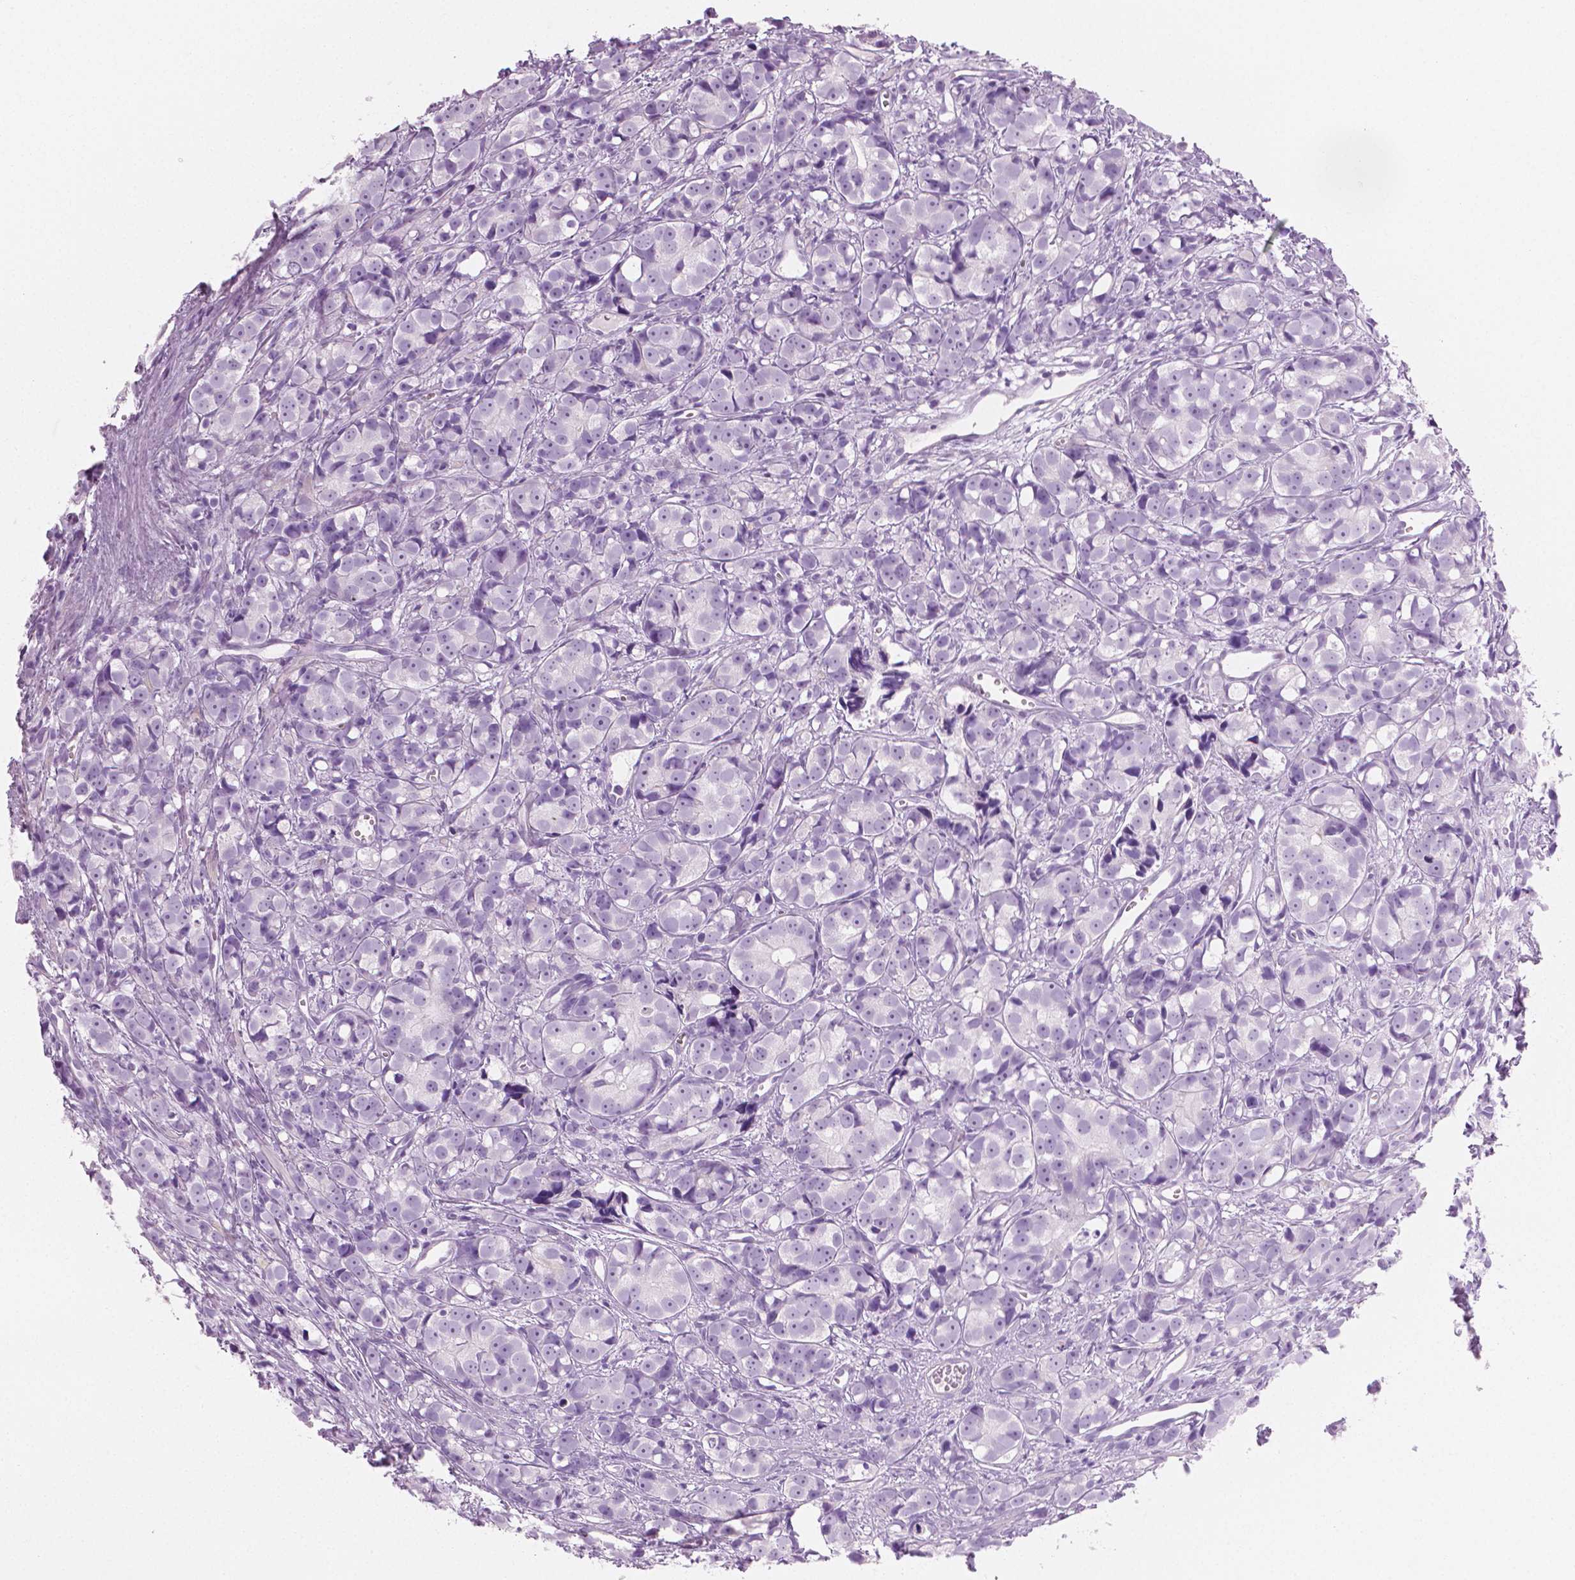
{"staining": {"intensity": "negative", "quantity": "none", "location": "none"}, "tissue": "prostate cancer", "cell_type": "Tumor cells", "image_type": "cancer", "snomed": [{"axis": "morphology", "description": "Adenocarcinoma, High grade"}, {"axis": "topography", "description": "Prostate"}], "caption": "Adenocarcinoma (high-grade) (prostate) stained for a protein using immunohistochemistry shows no expression tumor cells.", "gene": "PLIN4", "patient": {"sex": "male", "age": 77}}